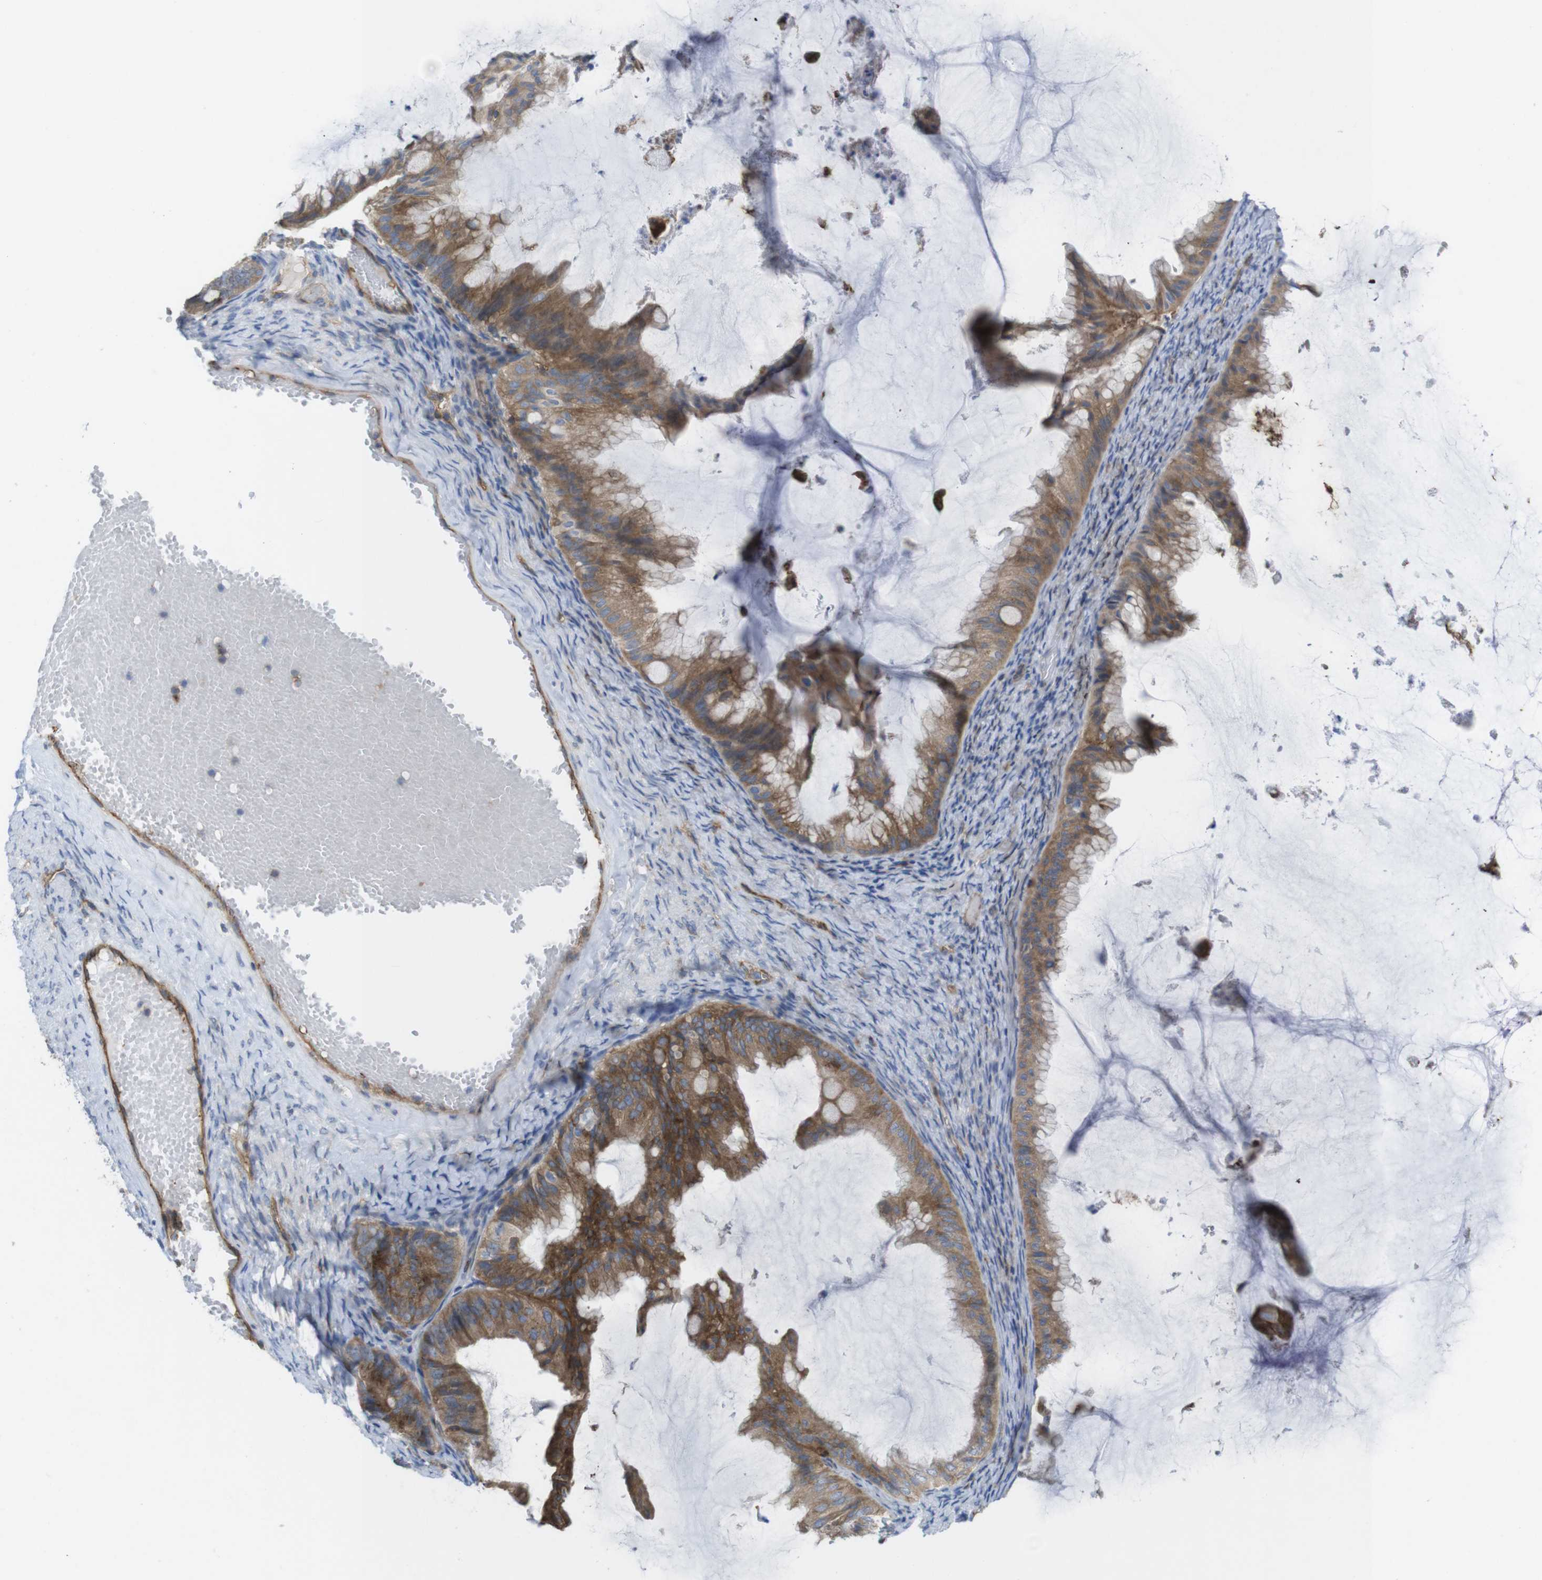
{"staining": {"intensity": "moderate", "quantity": ">75%", "location": "cytoplasmic/membranous"}, "tissue": "ovarian cancer", "cell_type": "Tumor cells", "image_type": "cancer", "snomed": [{"axis": "morphology", "description": "Cystadenocarcinoma, mucinous, NOS"}, {"axis": "topography", "description": "Ovary"}], "caption": "Ovarian mucinous cystadenocarcinoma stained with a protein marker exhibits moderate staining in tumor cells.", "gene": "CCR6", "patient": {"sex": "female", "age": 61}}